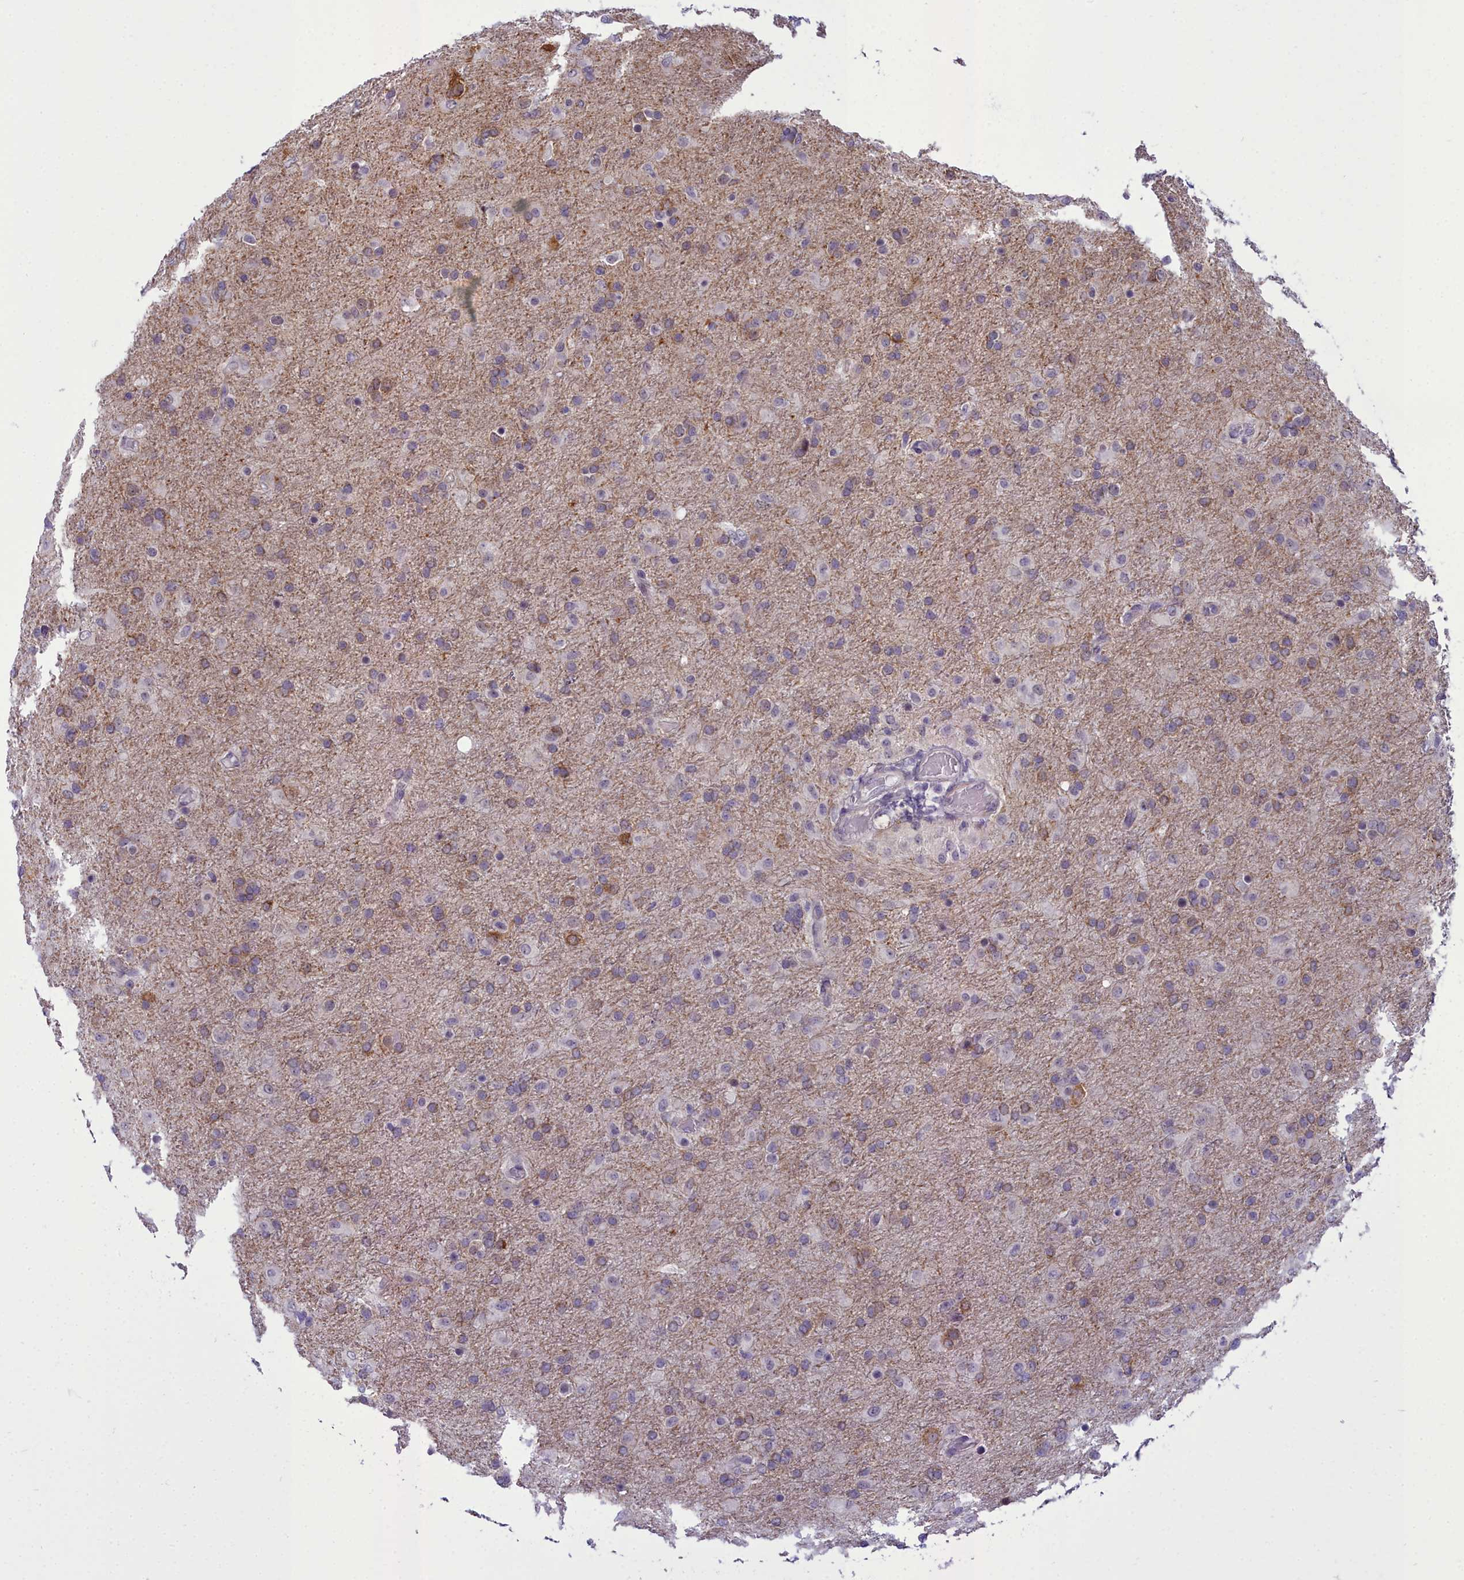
{"staining": {"intensity": "moderate", "quantity": "<25%", "location": "cytoplasmic/membranous"}, "tissue": "glioma", "cell_type": "Tumor cells", "image_type": "cancer", "snomed": [{"axis": "morphology", "description": "Glioma, malignant, Low grade"}, {"axis": "topography", "description": "Brain"}], "caption": "Tumor cells reveal low levels of moderate cytoplasmic/membranous expression in approximately <25% of cells in human glioma. (Brightfield microscopy of DAB IHC at high magnification).", "gene": "CEACAM19", "patient": {"sex": "male", "age": 65}}